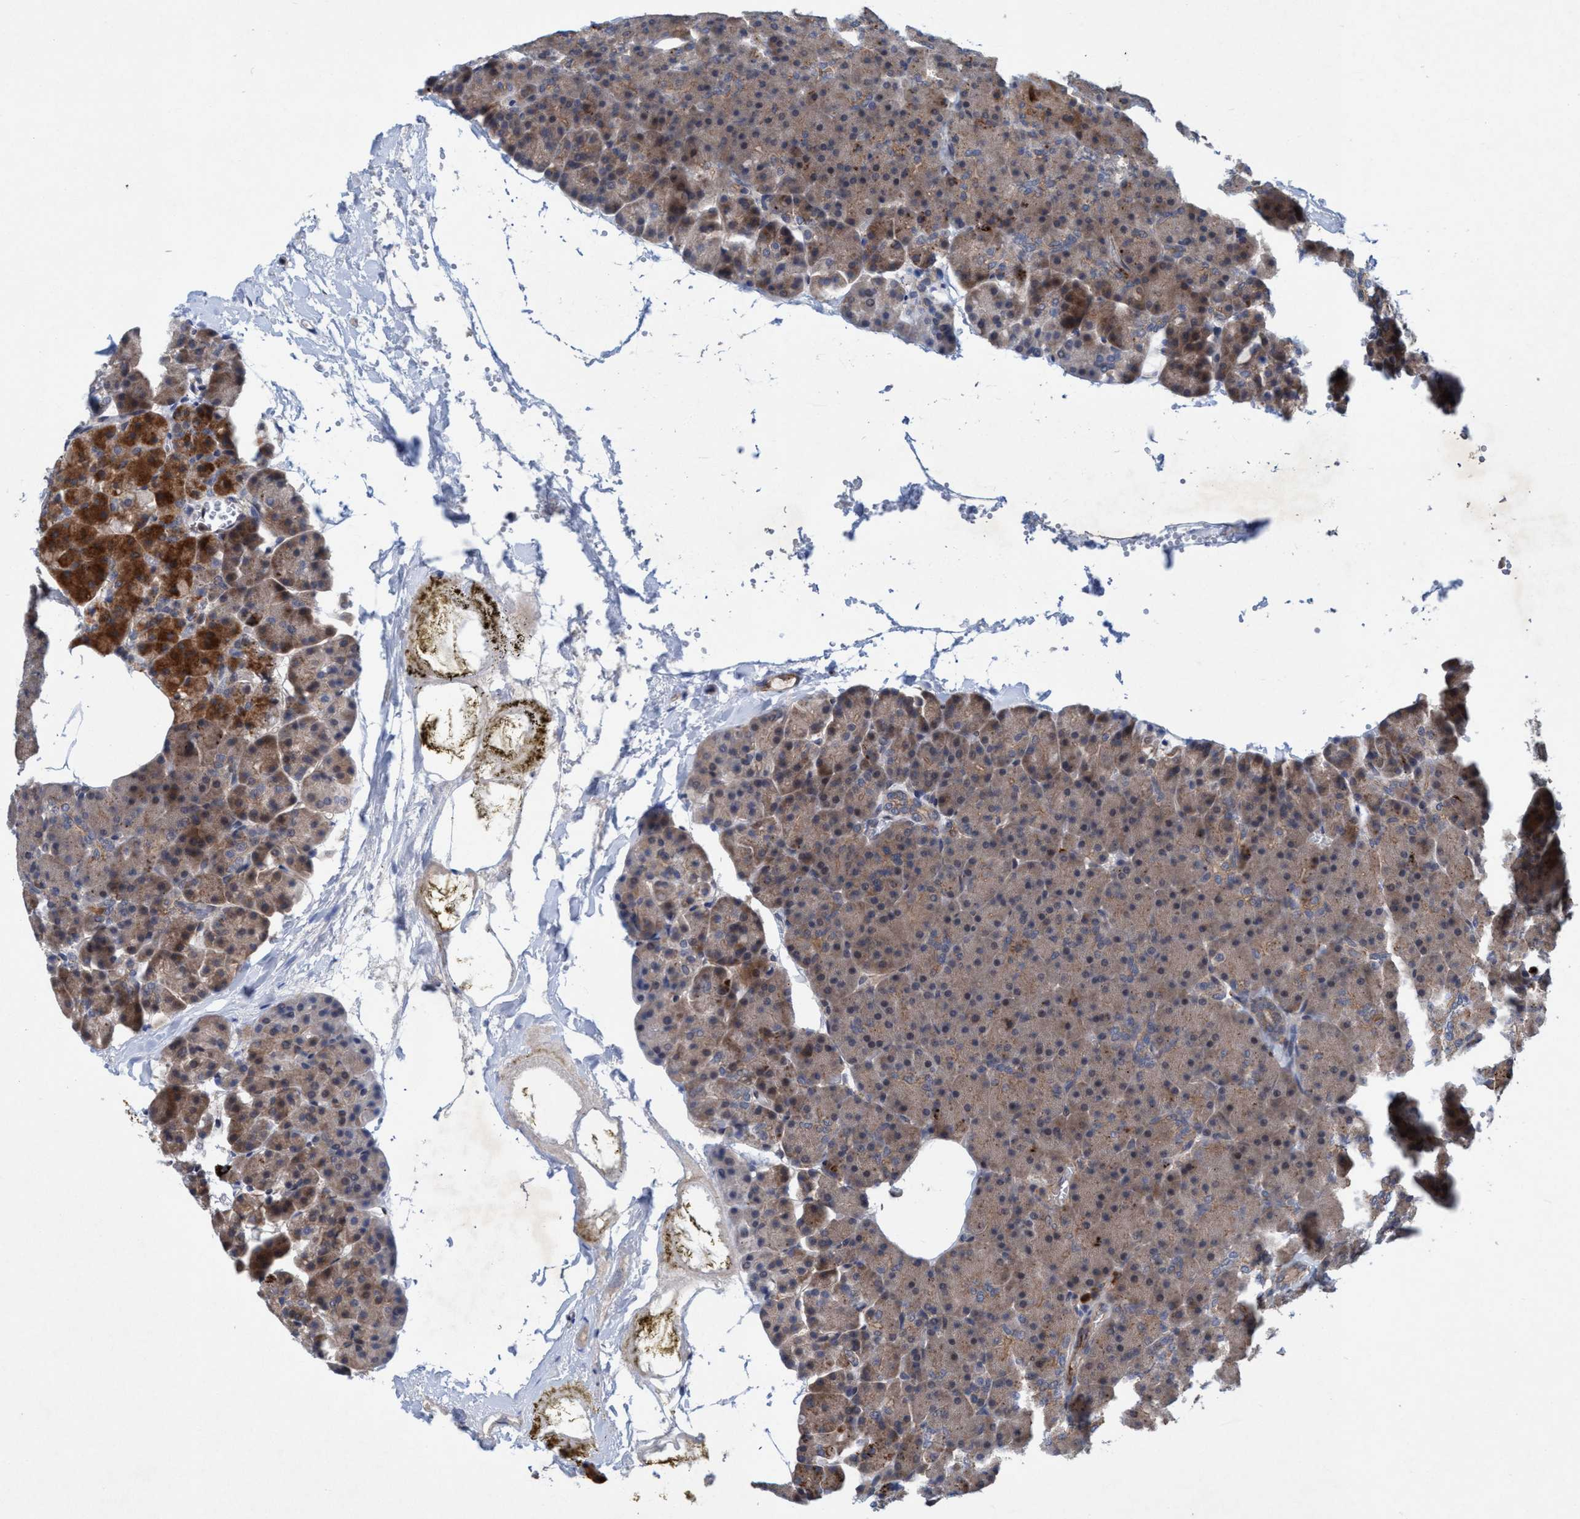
{"staining": {"intensity": "moderate", "quantity": "<25%", "location": "cytoplasmic/membranous"}, "tissue": "pancreas", "cell_type": "Exocrine glandular cells", "image_type": "normal", "snomed": [{"axis": "morphology", "description": "Normal tissue, NOS"}, {"axis": "topography", "description": "Pancreas"}], "caption": "Immunohistochemistry (IHC) micrograph of benign human pancreas stained for a protein (brown), which shows low levels of moderate cytoplasmic/membranous expression in about <25% of exocrine glandular cells.", "gene": "TRIM65", "patient": {"sex": "female", "age": 35}}